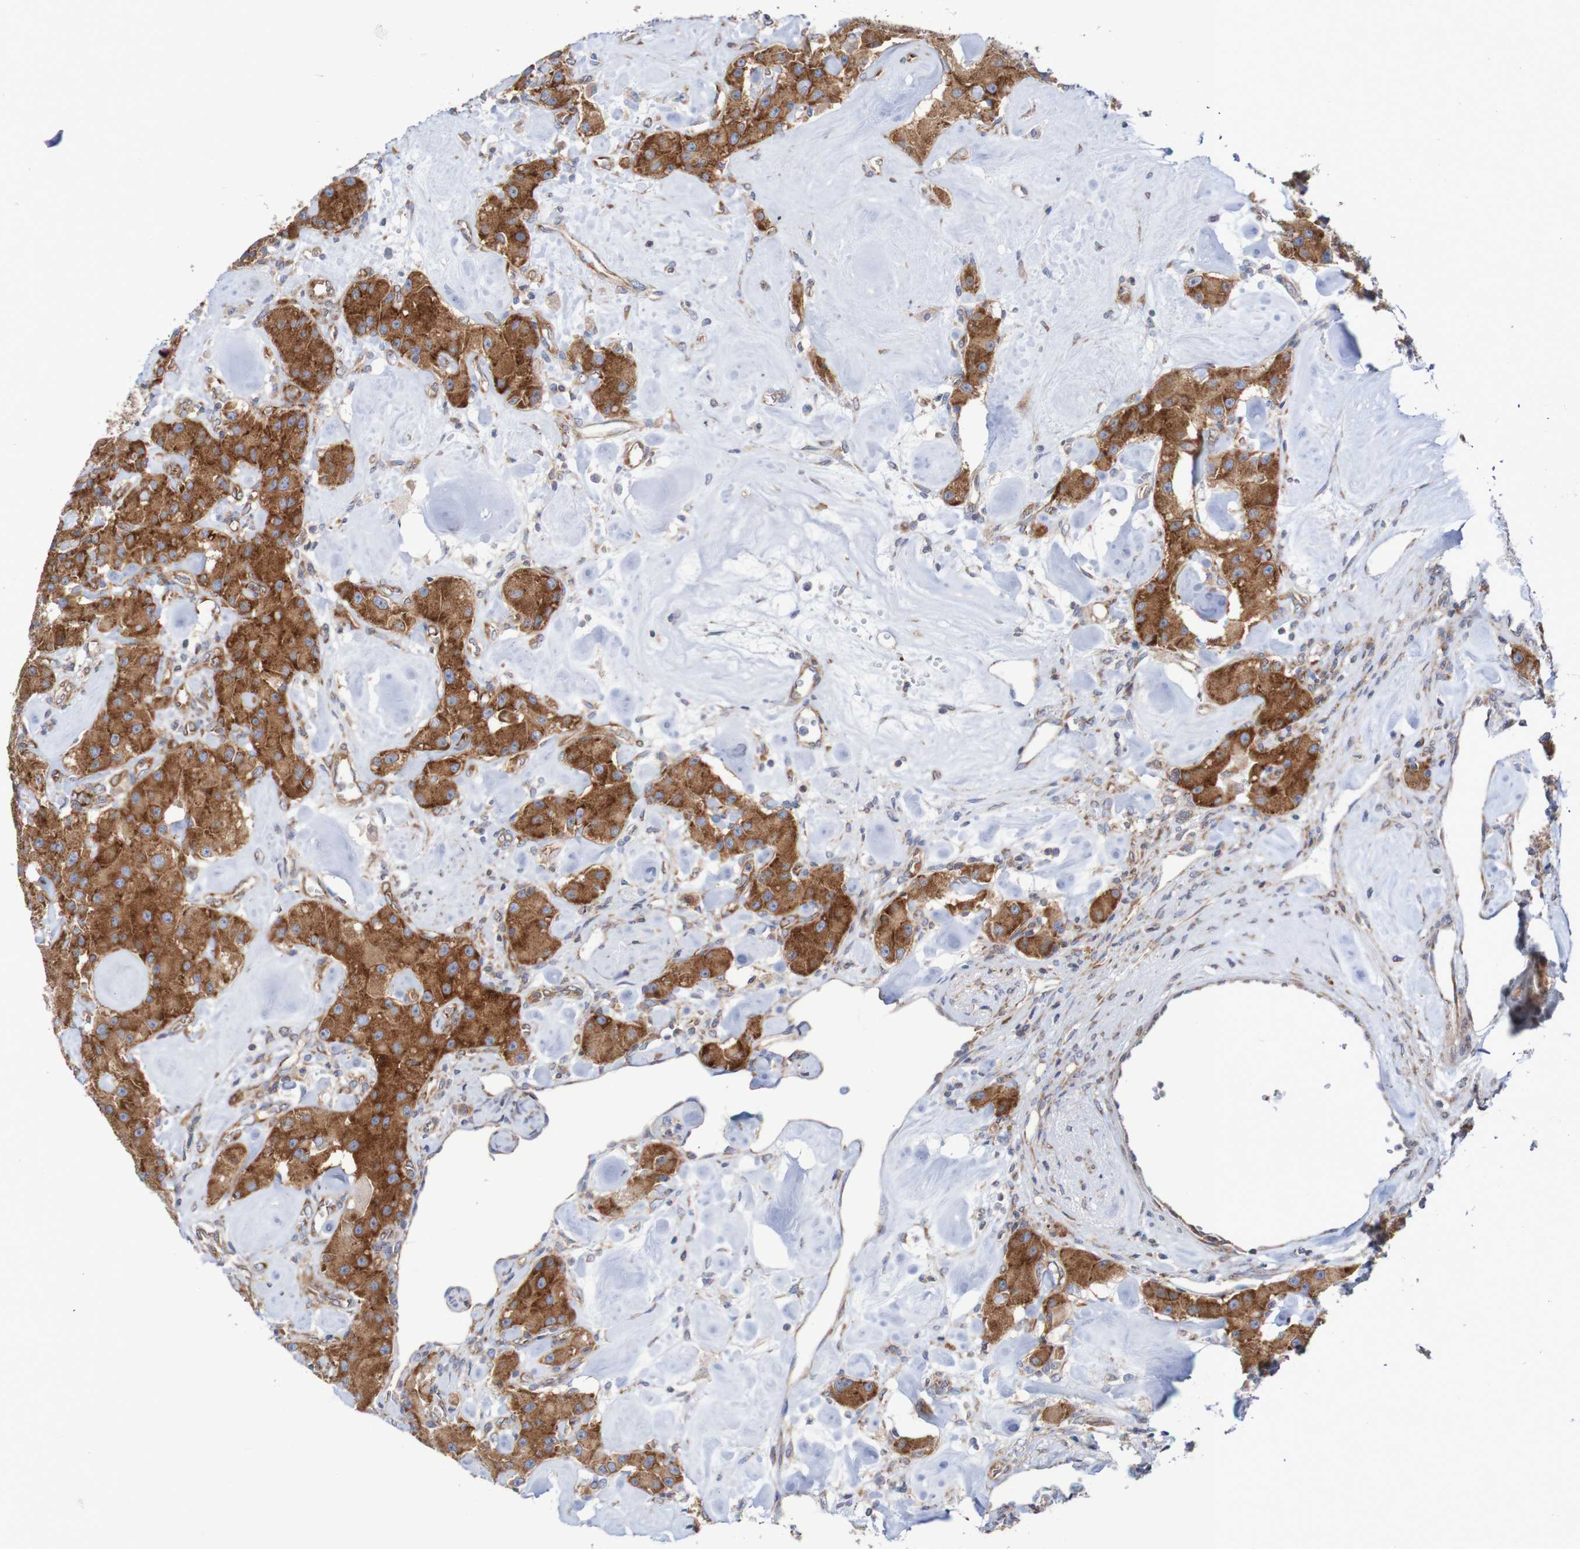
{"staining": {"intensity": "moderate", "quantity": ">75%", "location": "cytoplasmic/membranous"}, "tissue": "carcinoid", "cell_type": "Tumor cells", "image_type": "cancer", "snomed": [{"axis": "morphology", "description": "Carcinoid, malignant, NOS"}, {"axis": "topography", "description": "Pancreas"}], "caption": "A high-resolution micrograph shows immunohistochemistry (IHC) staining of malignant carcinoid, which shows moderate cytoplasmic/membranous expression in about >75% of tumor cells.", "gene": "FXR2", "patient": {"sex": "male", "age": 41}}